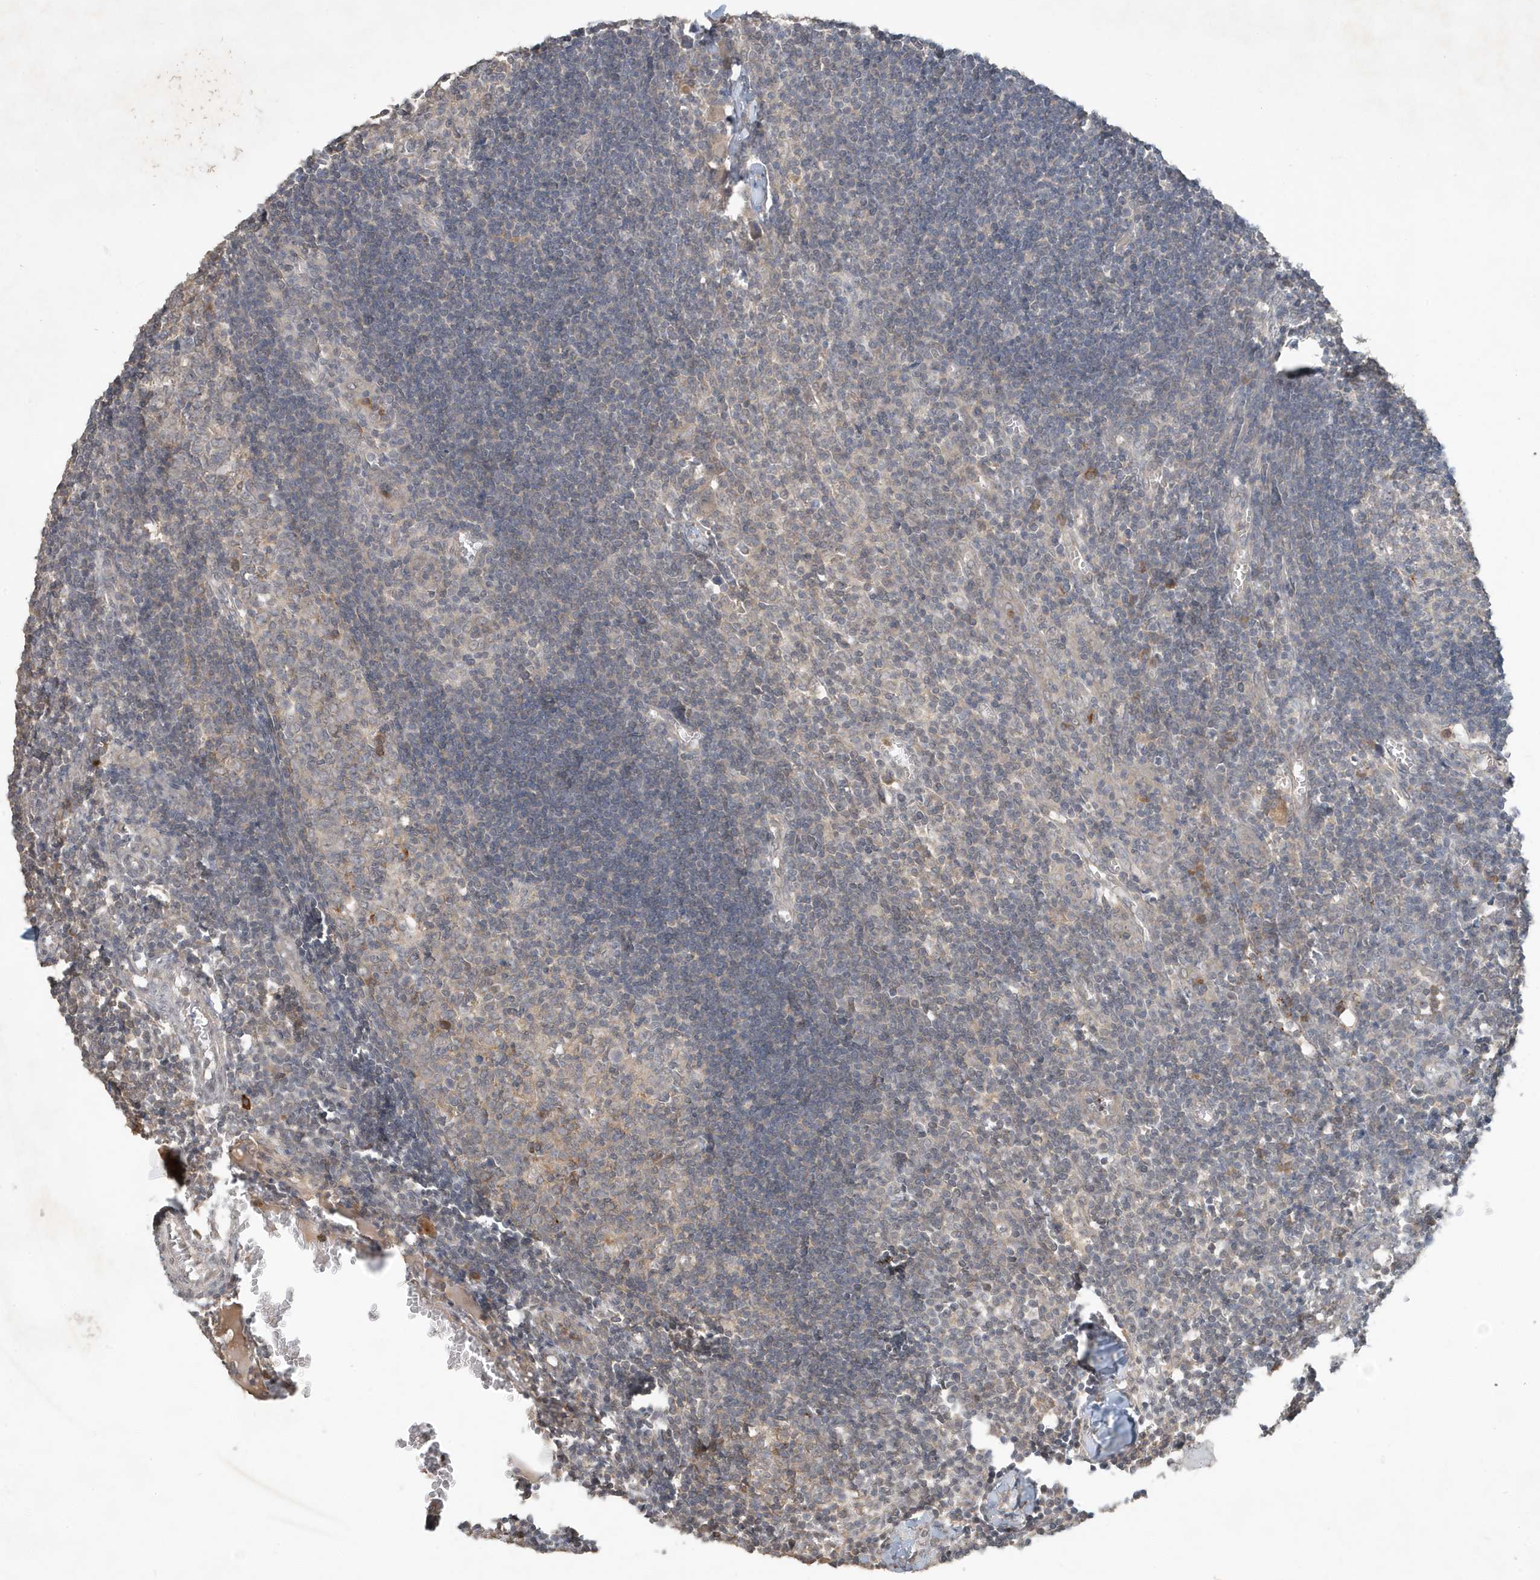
{"staining": {"intensity": "moderate", "quantity": "25%-75%", "location": "cytoplasmic/membranous"}, "tissue": "lymph node", "cell_type": "Germinal center cells", "image_type": "normal", "snomed": [{"axis": "morphology", "description": "Normal tissue, NOS"}, {"axis": "morphology", "description": "Malignant melanoma, Metastatic site"}, {"axis": "topography", "description": "Lymph node"}], "caption": "IHC (DAB (3,3'-diaminobenzidine)) staining of unremarkable human lymph node displays moderate cytoplasmic/membranous protein expression in about 25%-75% of germinal center cells.", "gene": "ABCB9", "patient": {"sex": "male", "age": 41}}